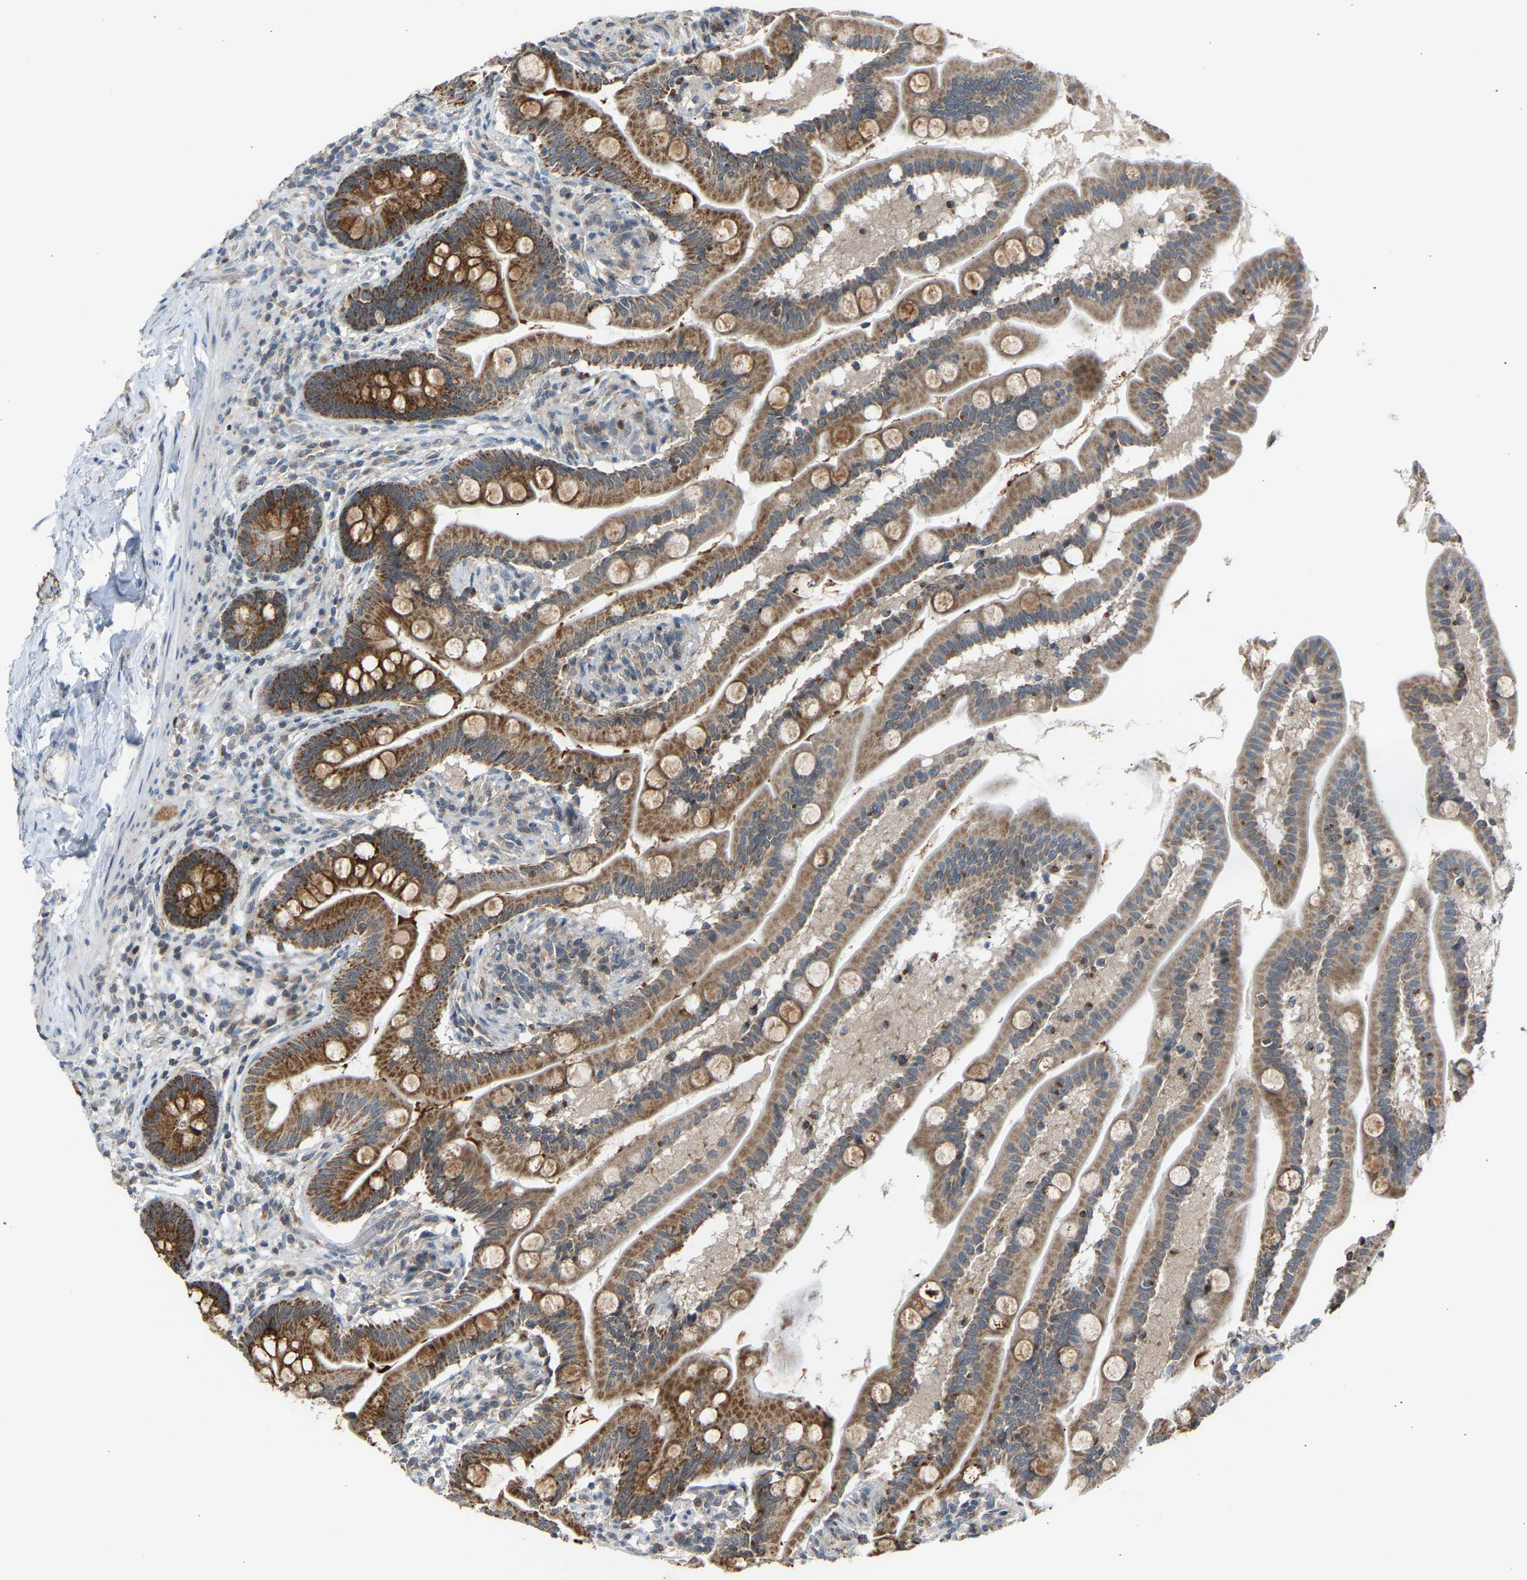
{"staining": {"intensity": "strong", "quantity": ">75%", "location": "cytoplasmic/membranous"}, "tissue": "small intestine", "cell_type": "Glandular cells", "image_type": "normal", "snomed": [{"axis": "morphology", "description": "Normal tissue, NOS"}, {"axis": "topography", "description": "Small intestine"}], "caption": "Protein staining of benign small intestine reveals strong cytoplasmic/membranous positivity in about >75% of glandular cells.", "gene": "SLIRP", "patient": {"sex": "female", "age": 56}}